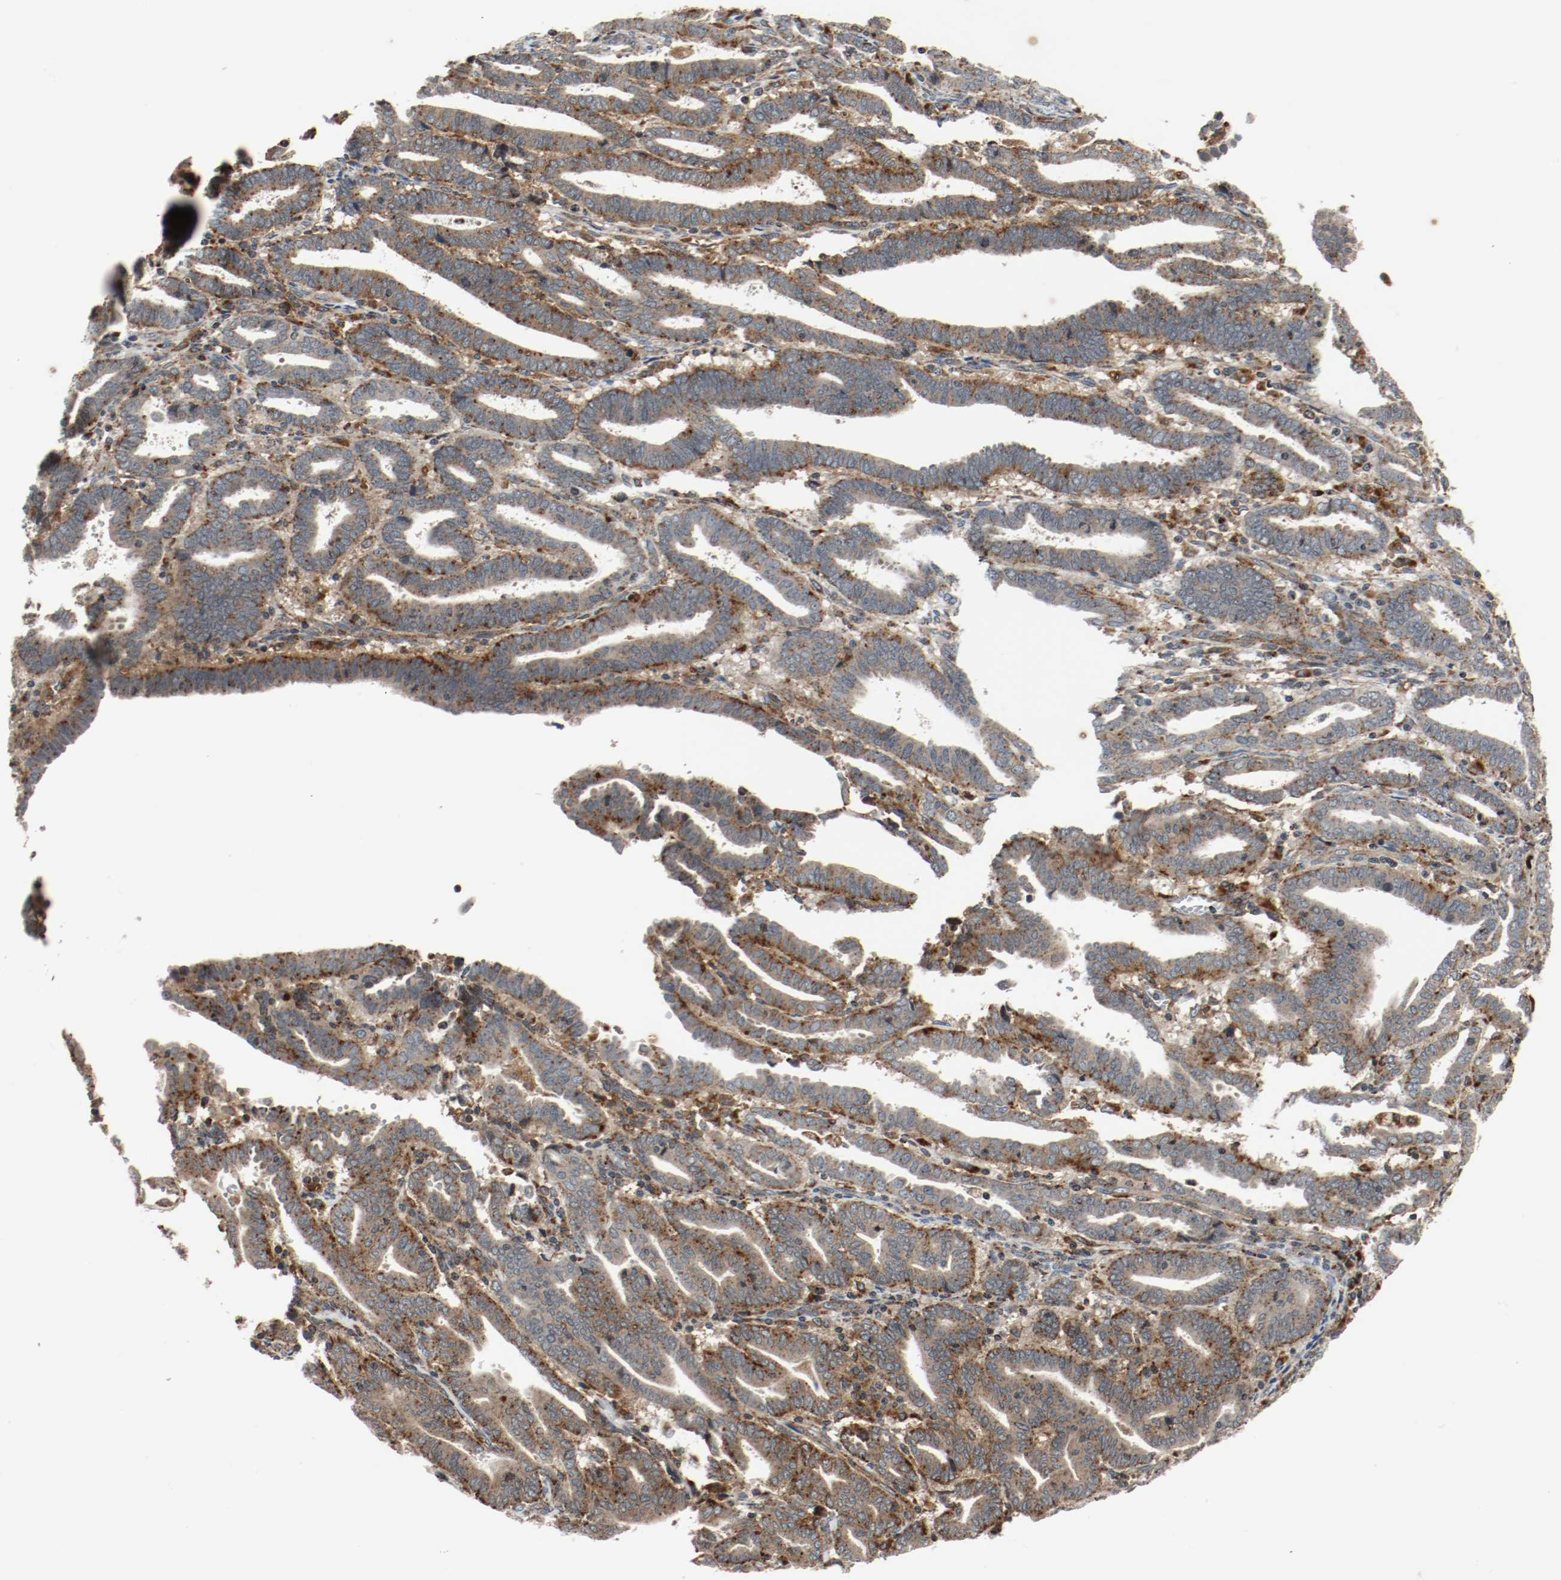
{"staining": {"intensity": "strong", "quantity": ">75%", "location": "cytoplasmic/membranous"}, "tissue": "endometrial cancer", "cell_type": "Tumor cells", "image_type": "cancer", "snomed": [{"axis": "morphology", "description": "Adenocarcinoma, NOS"}, {"axis": "topography", "description": "Uterus"}], "caption": "High-magnification brightfield microscopy of endometrial cancer (adenocarcinoma) stained with DAB (3,3'-diaminobenzidine) (brown) and counterstained with hematoxylin (blue). tumor cells exhibit strong cytoplasmic/membranous positivity is present in about>75% of cells.", "gene": "LAMP2", "patient": {"sex": "female", "age": 83}}